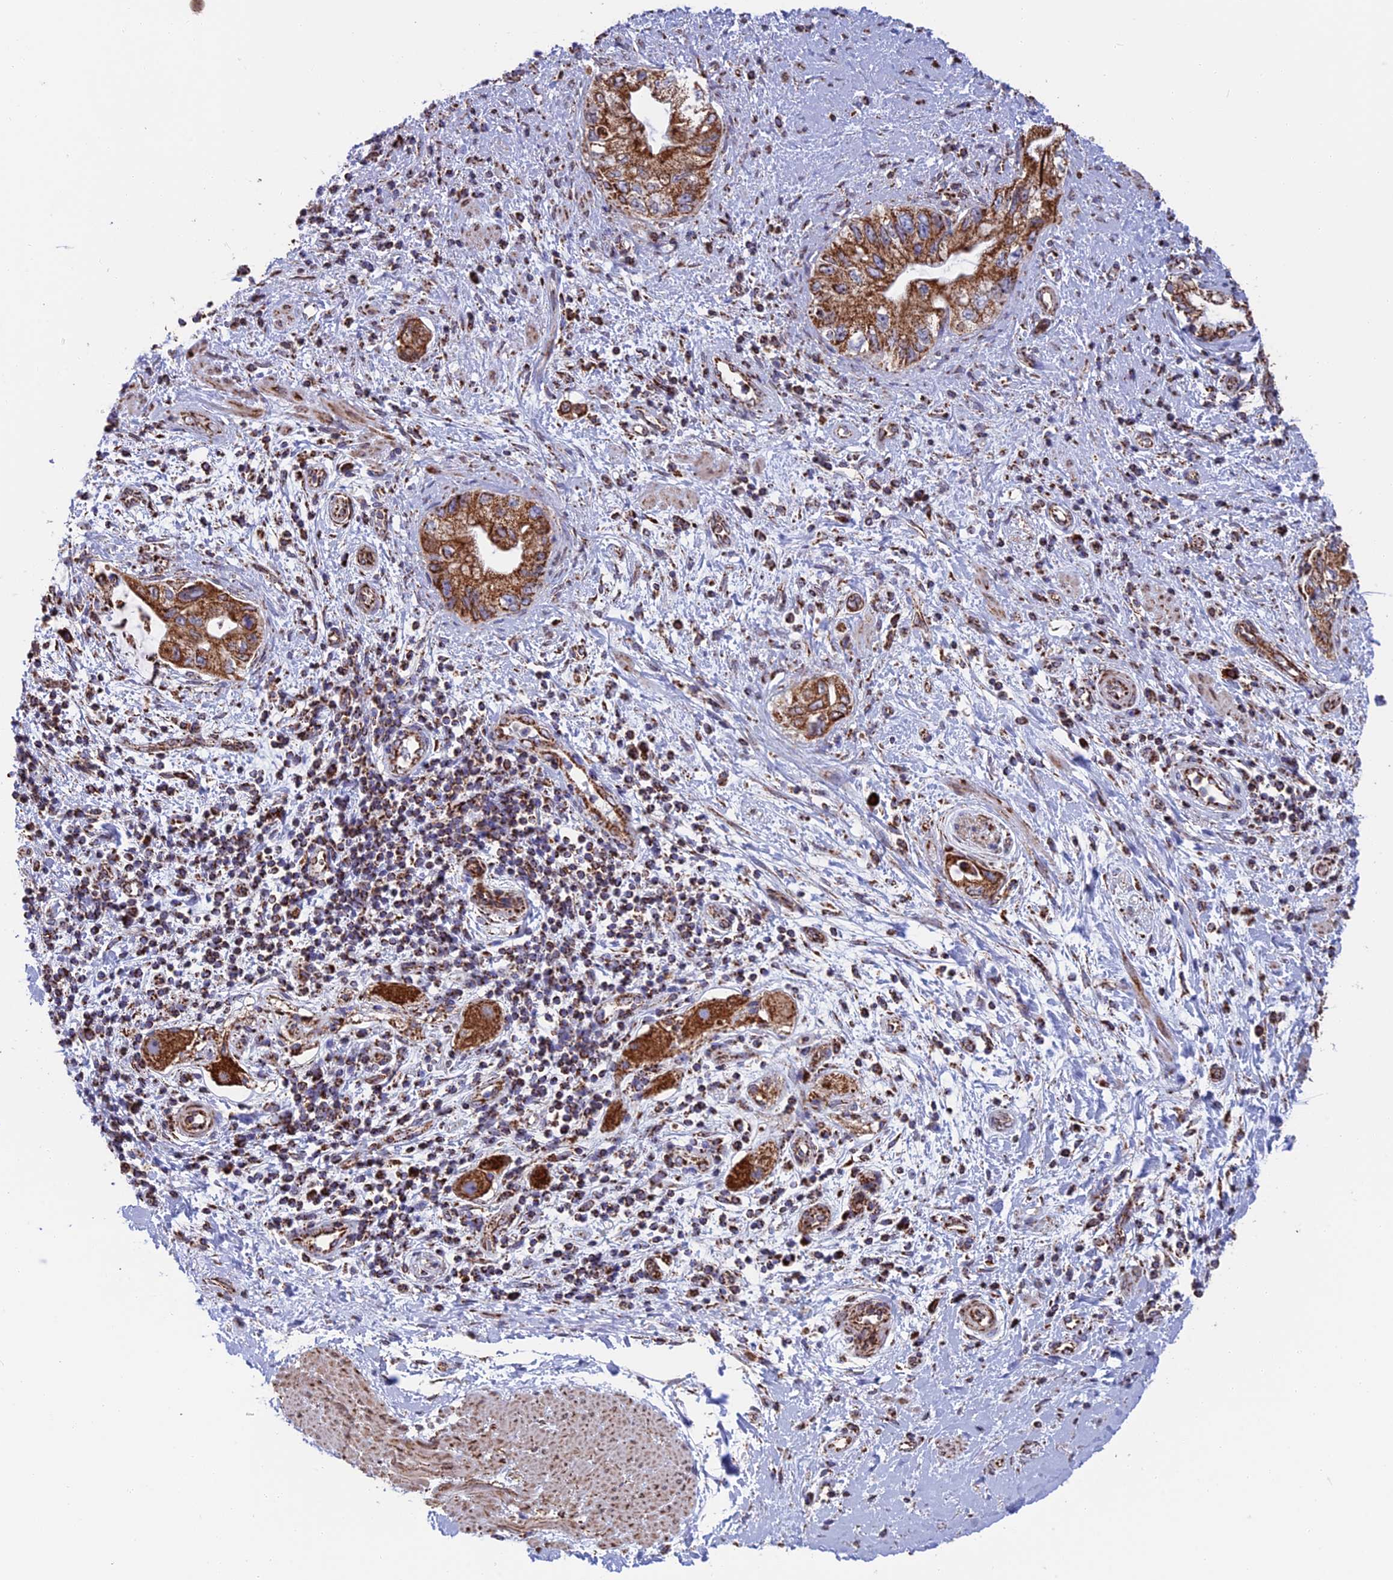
{"staining": {"intensity": "strong", "quantity": ">75%", "location": "cytoplasmic/membranous"}, "tissue": "pancreatic cancer", "cell_type": "Tumor cells", "image_type": "cancer", "snomed": [{"axis": "morphology", "description": "Adenocarcinoma, NOS"}, {"axis": "topography", "description": "Pancreas"}], "caption": "This is a photomicrograph of immunohistochemistry (IHC) staining of adenocarcinoma (pancreatic), which shows strong staining in the cytoplasmic/membranous of tumor cells.", "gene": "CS", "patient": {"sex": "female", "age": 73}}